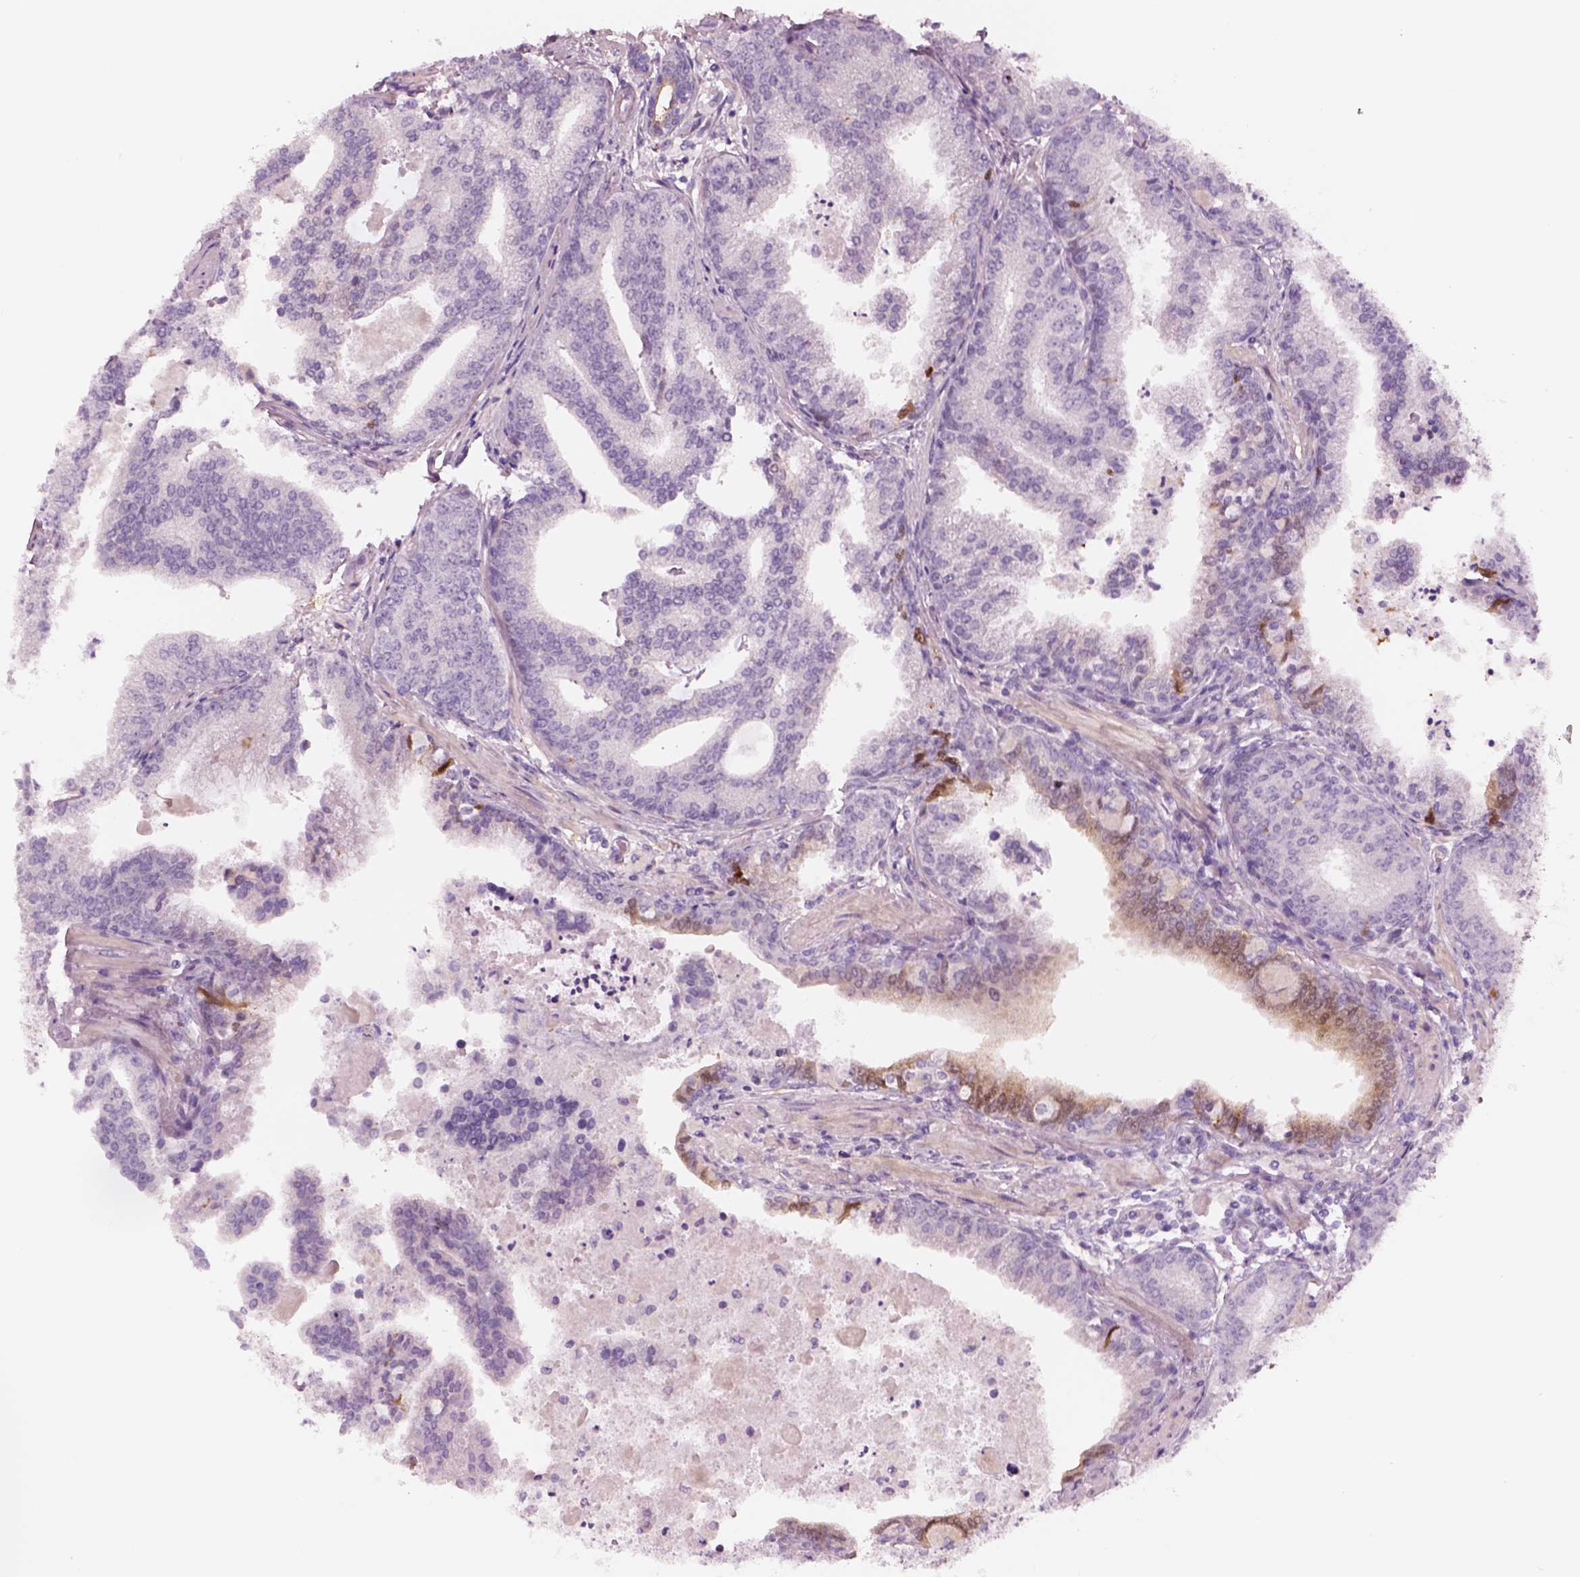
{"staining": {"intensity": "negative", "quantity": "none", "location": "none"}, "tissue": "prostate cancer", "cell_type": "Tumor cells", "image_type": "cancer", "snomed": [{"axis": "morphology", "description": "Adenocarcinoma, NOS"}, {"axis": "topography", "description": "Prostate"}], "caption": "DAB immunohistochemical staining of human prostate cancer demonstrates no significant staining in tumor cells.", "gene": "SCML2", "patient": {"sex": "male", "age": 64}}